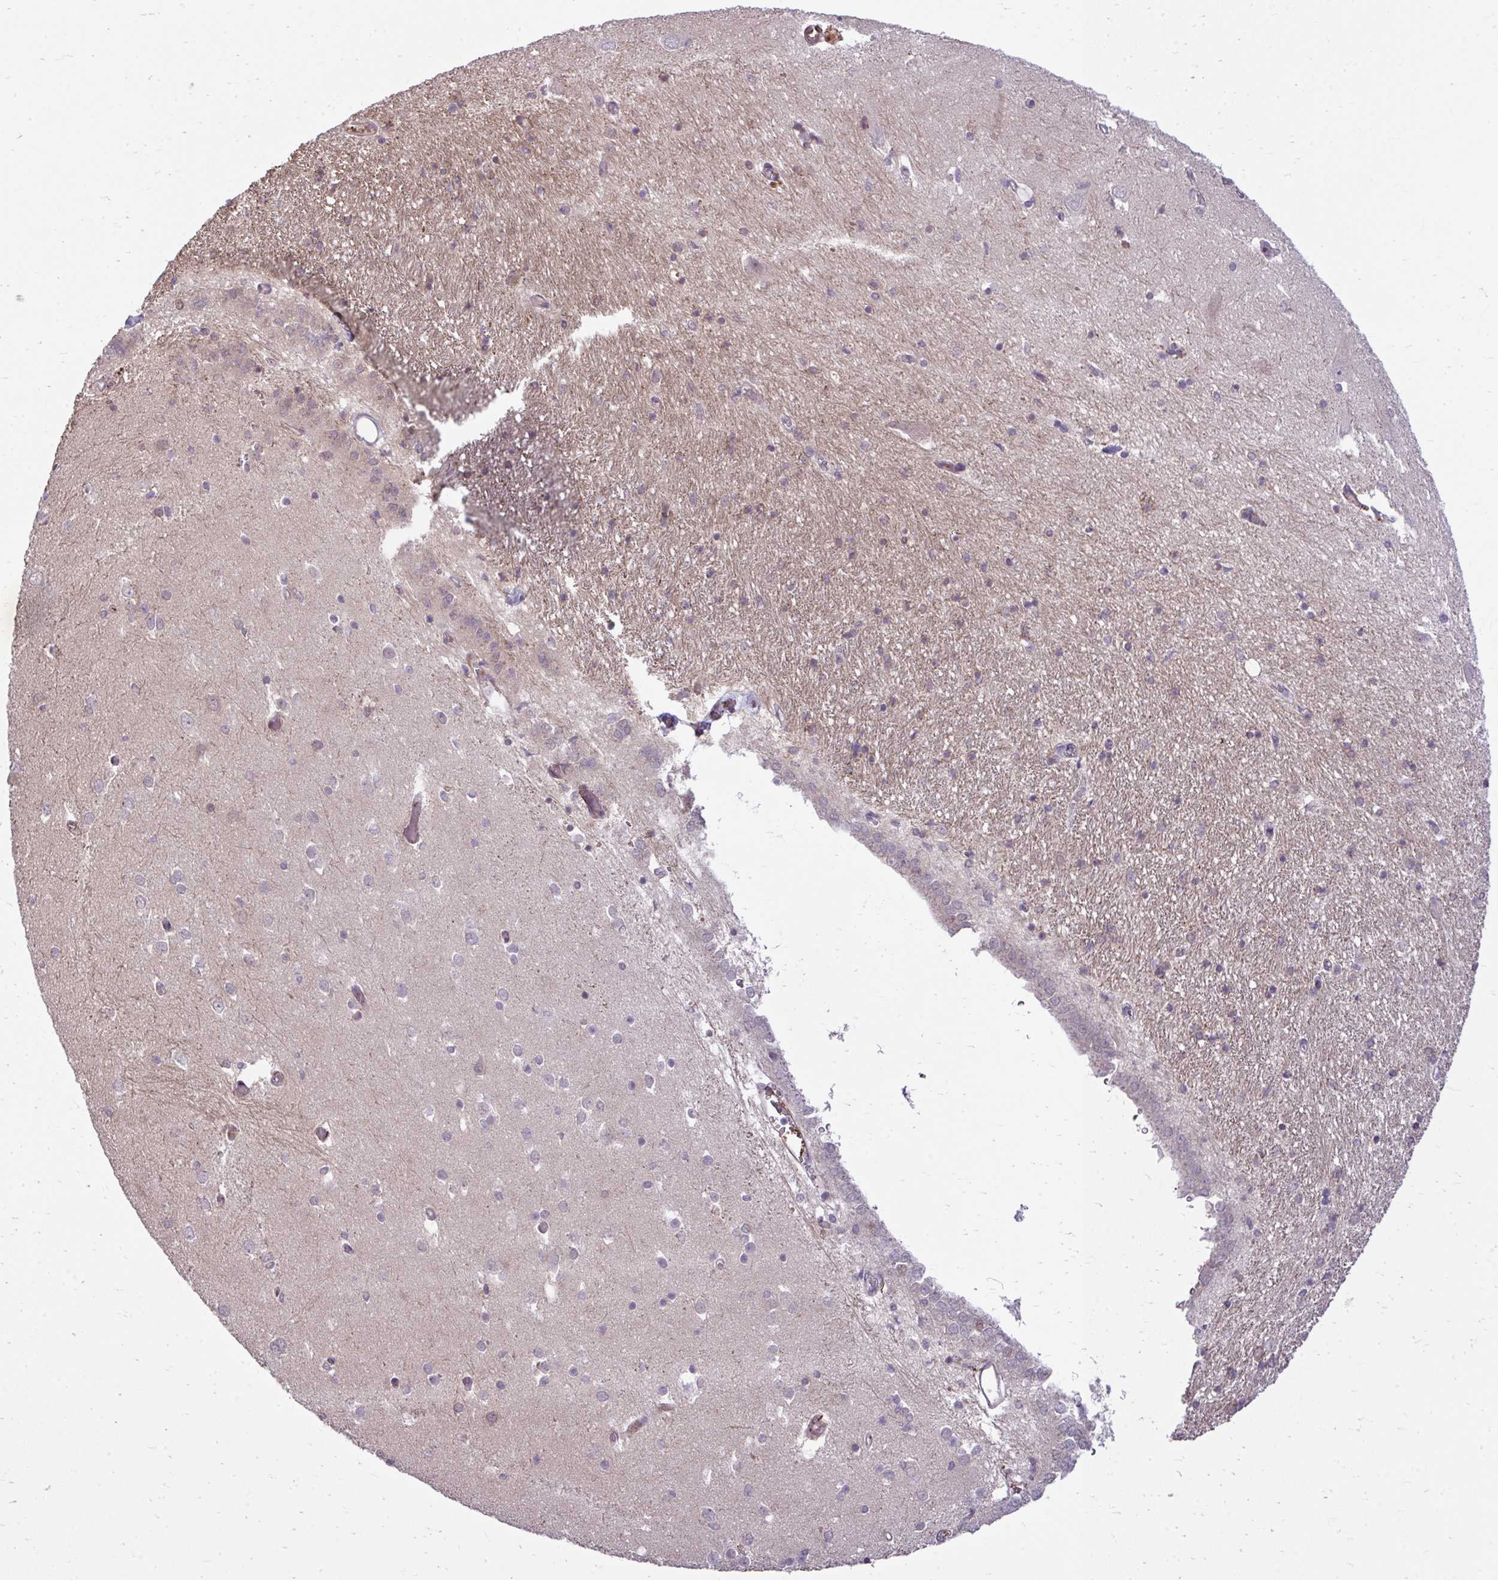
{"staining": {"intensity": "weak", "quantity": "25%-75%", "location": "cytoplasmic/membranous"}, "tissue": "caudate", "cell_type": "Glial cells", "image_type": "normal", "snomed": [{"axis": "morphology", "description": "Normal tissue, NOS"}, {"axis": "topography", "description": "Lateral ventricle wall"}, {"axis": "topography", "description": "Hippocampus"}], "caption": "Immunohistochemistry staining of unremarkable caudate, which demonstrates low levels of weak cytoplasmic/membranous expression in approximately 25%-75% of glial cells indicating weak cytoplasmic/membranous protein staining. The staining was performed using DAB (3,3'-diaminobenzidine) (brown) for protein detection and nuclei were counterstained in hematoxylin (blue).", "gene": "ZSCAN9", "patient": {"sex": "female", "age": 63}}